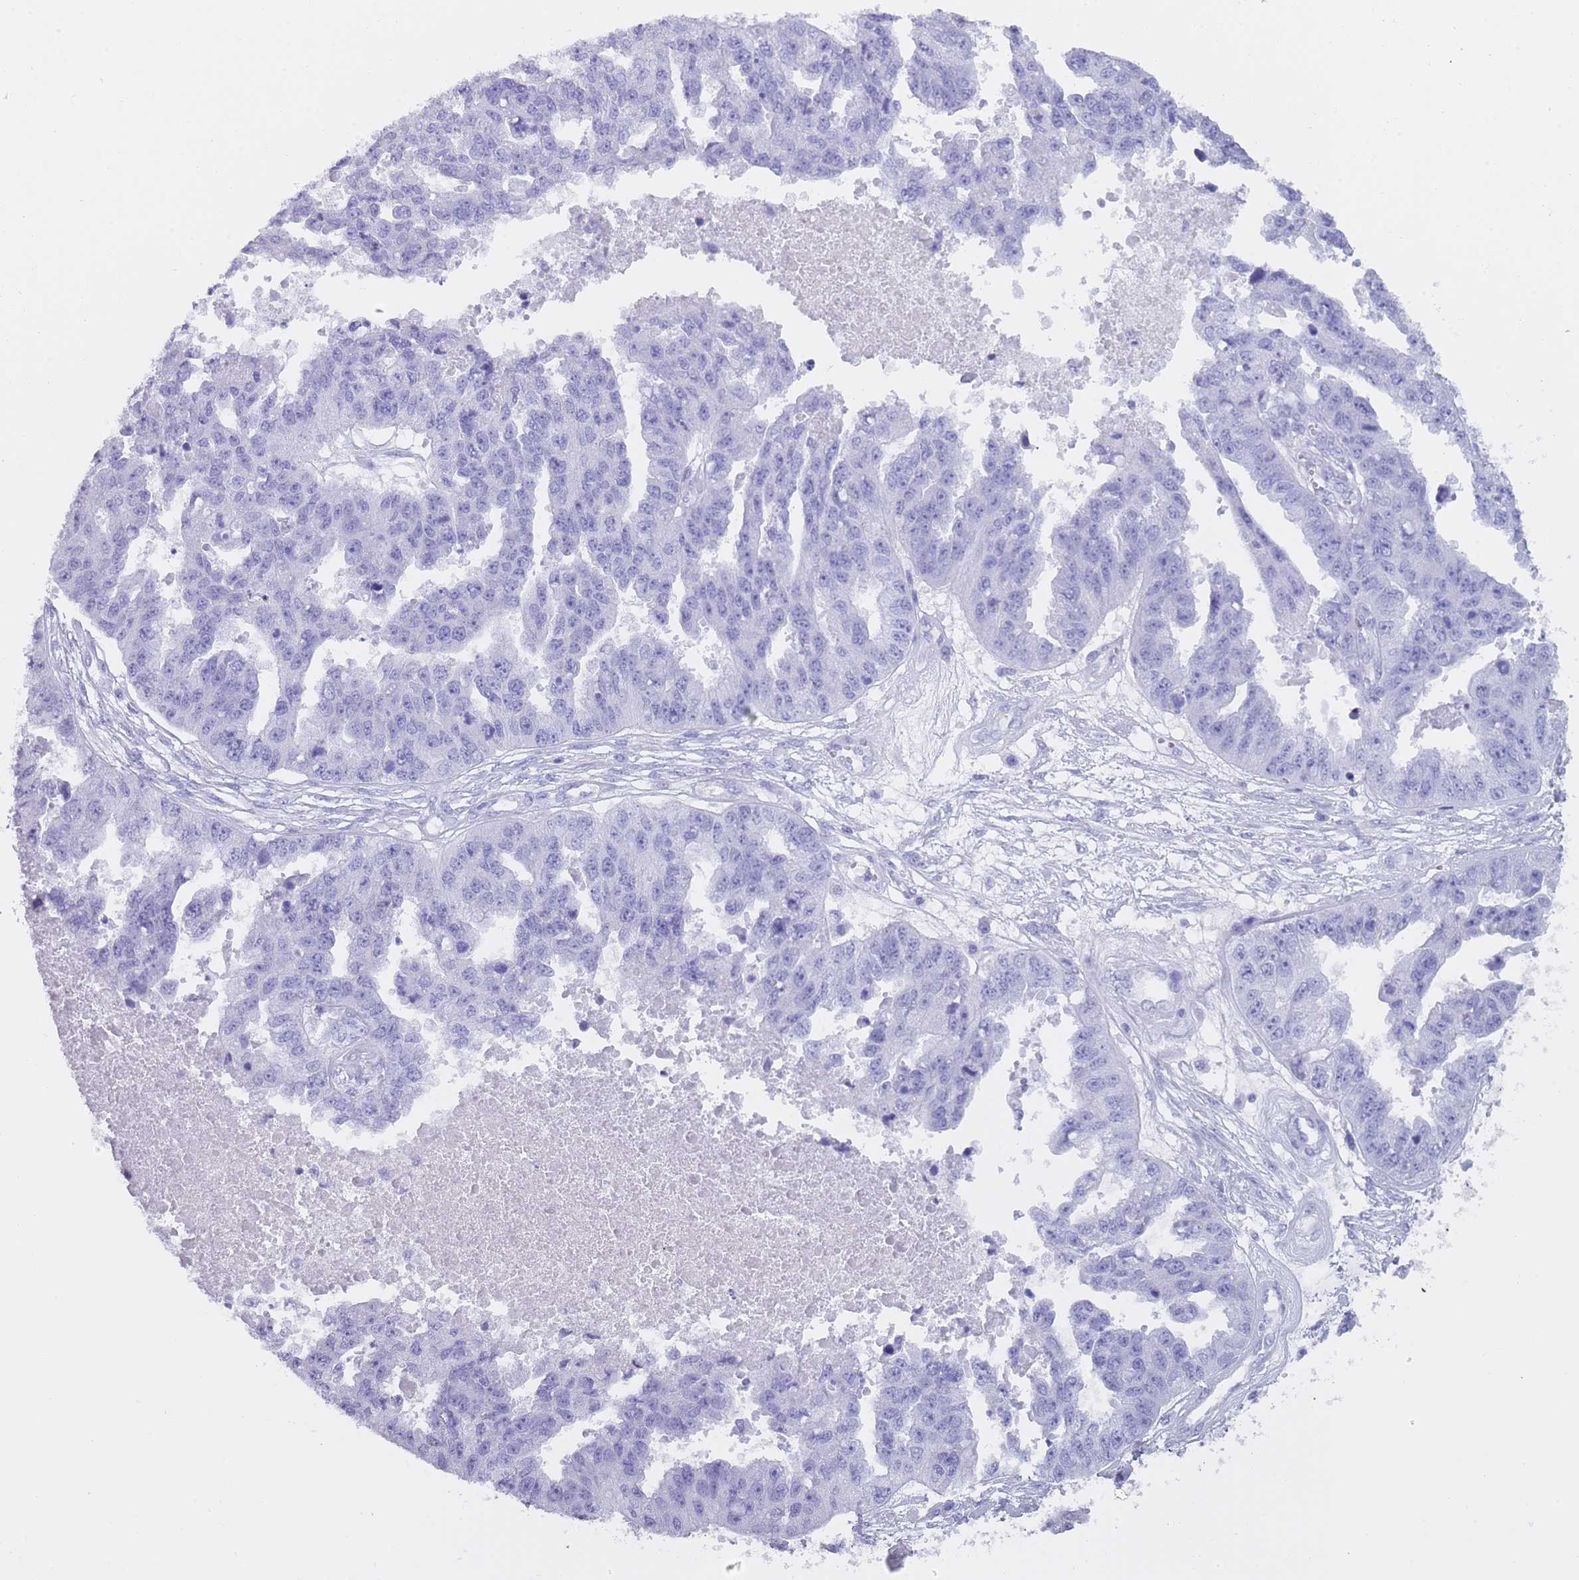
{"staining": {"intensity": "negative", "quantity": "none", "location": "none"}, "tissue": "ovarian cancer", "cell_type": "Tumor cells", "image_type": "cancer", "snomed": [{"axis": "morphology", "description": "Cystadenocarcinoma, serous, NOS"}, {"axis": "topography", "description": "Ovary"}], "caption": "Immunohistochemistry image of neoplastic tissue: human ovarian serous cystadenocarcinoma stained with DAB (3,3'-diaminobenzidine) shows no significant protein positivity in tumor cells.", "gene": "NBPF20", "patient": {"sex": "female", "age": 58}}